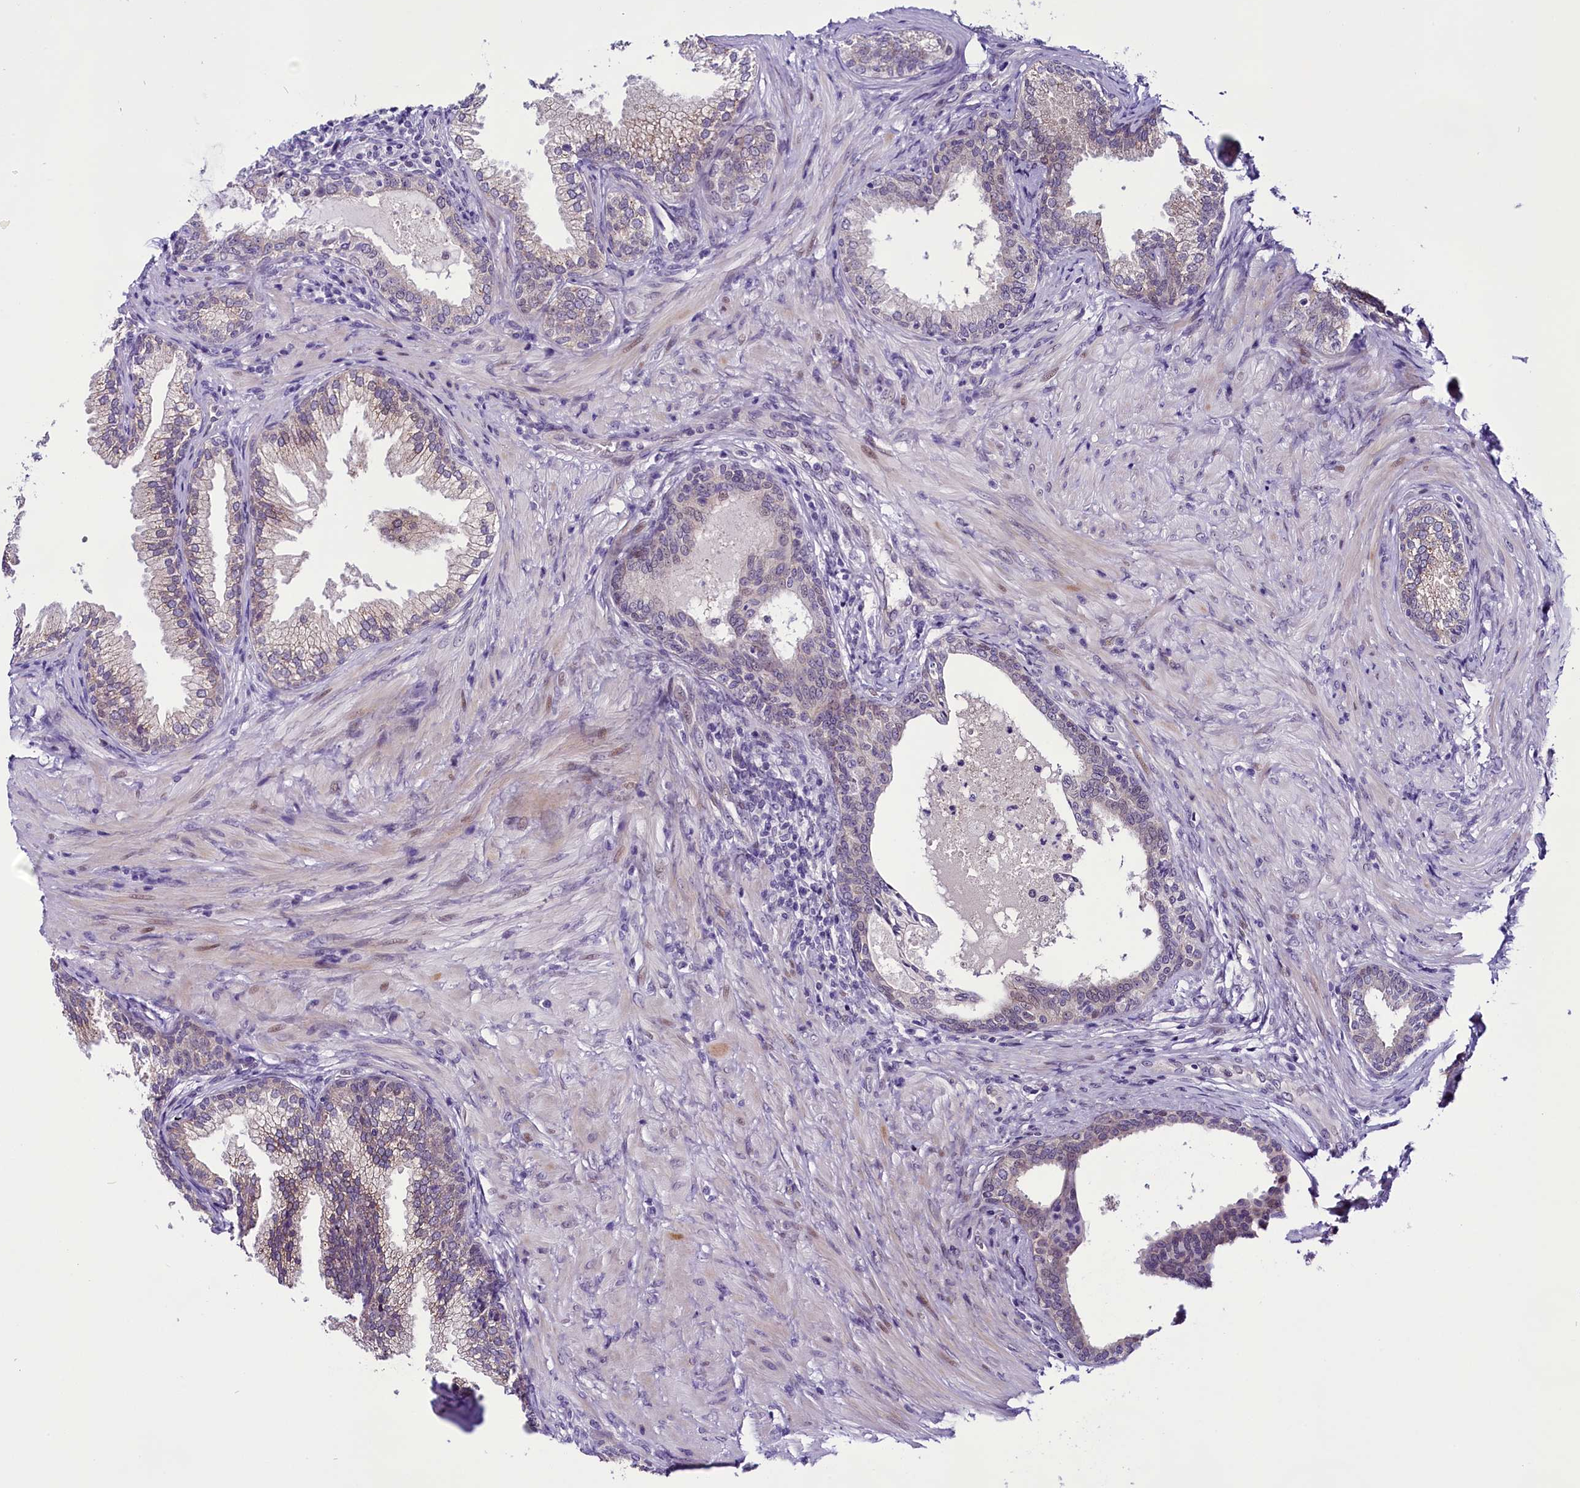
{"staining": {"intensity": "weak", "quantity": "25%-75%", "location": "cytoplasmic/membranous"}, "tissue": "prostate", "cell_type": "Glandular cells", "image_type": "normal", "snomed": [{"axis": "morphology", "description": "Normal tissue, NOS"}, {"axis": "topography", "description": "Prostate"}], "caption": "Brown immunohistochemical staining in benign prostate exhibits weak cytoplasmic/membranous positivity in approximately 25%-75% of glandular cells. Ihc stains the protein of interest in brown and the nuclei are stained blue.", "gene": "CCDC106", "patient": {"sex": "male", "age": 76}}